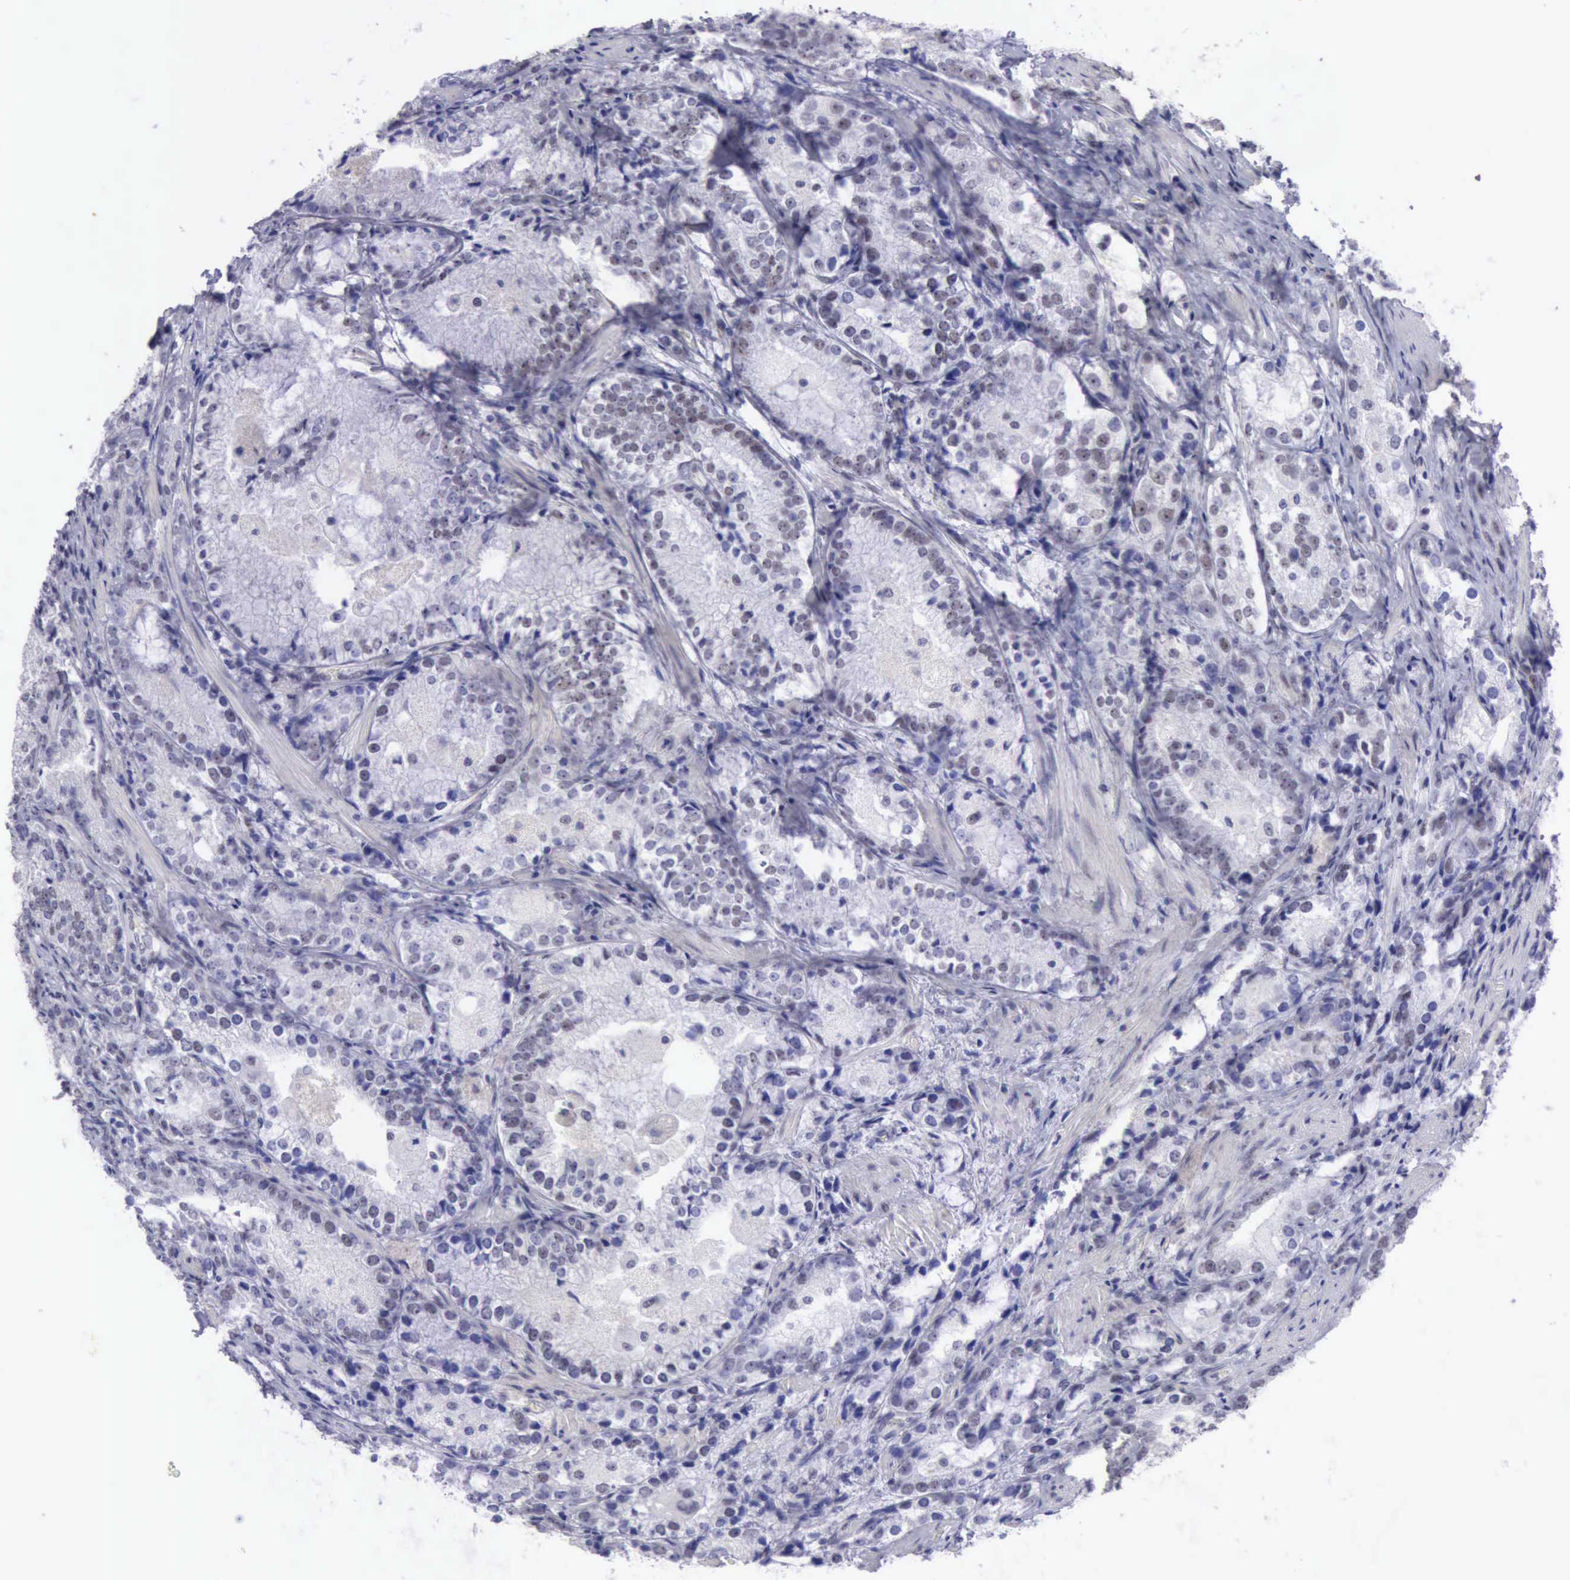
{"staining": {"intensity": "weak", "quantity": "<25%", "location": "nuclear"}, "tissue": "prostate cancer", "cell_type": "Tumor cells", "image_type": "cancer", "snomed": [{"axis": "morphology", "description": "Adenocarcinoma, High grade"}, {"axis": "topography", "description": "Prostate"}], "caption": "Immunohistochemistry micrograph of prostate cancer (adenocarcinoma (high-grade)) stained for a protein (brown), which displays no staining in tumor cells.", "gene": "EP300", "patient": {"sex": "male", "age": 63}}